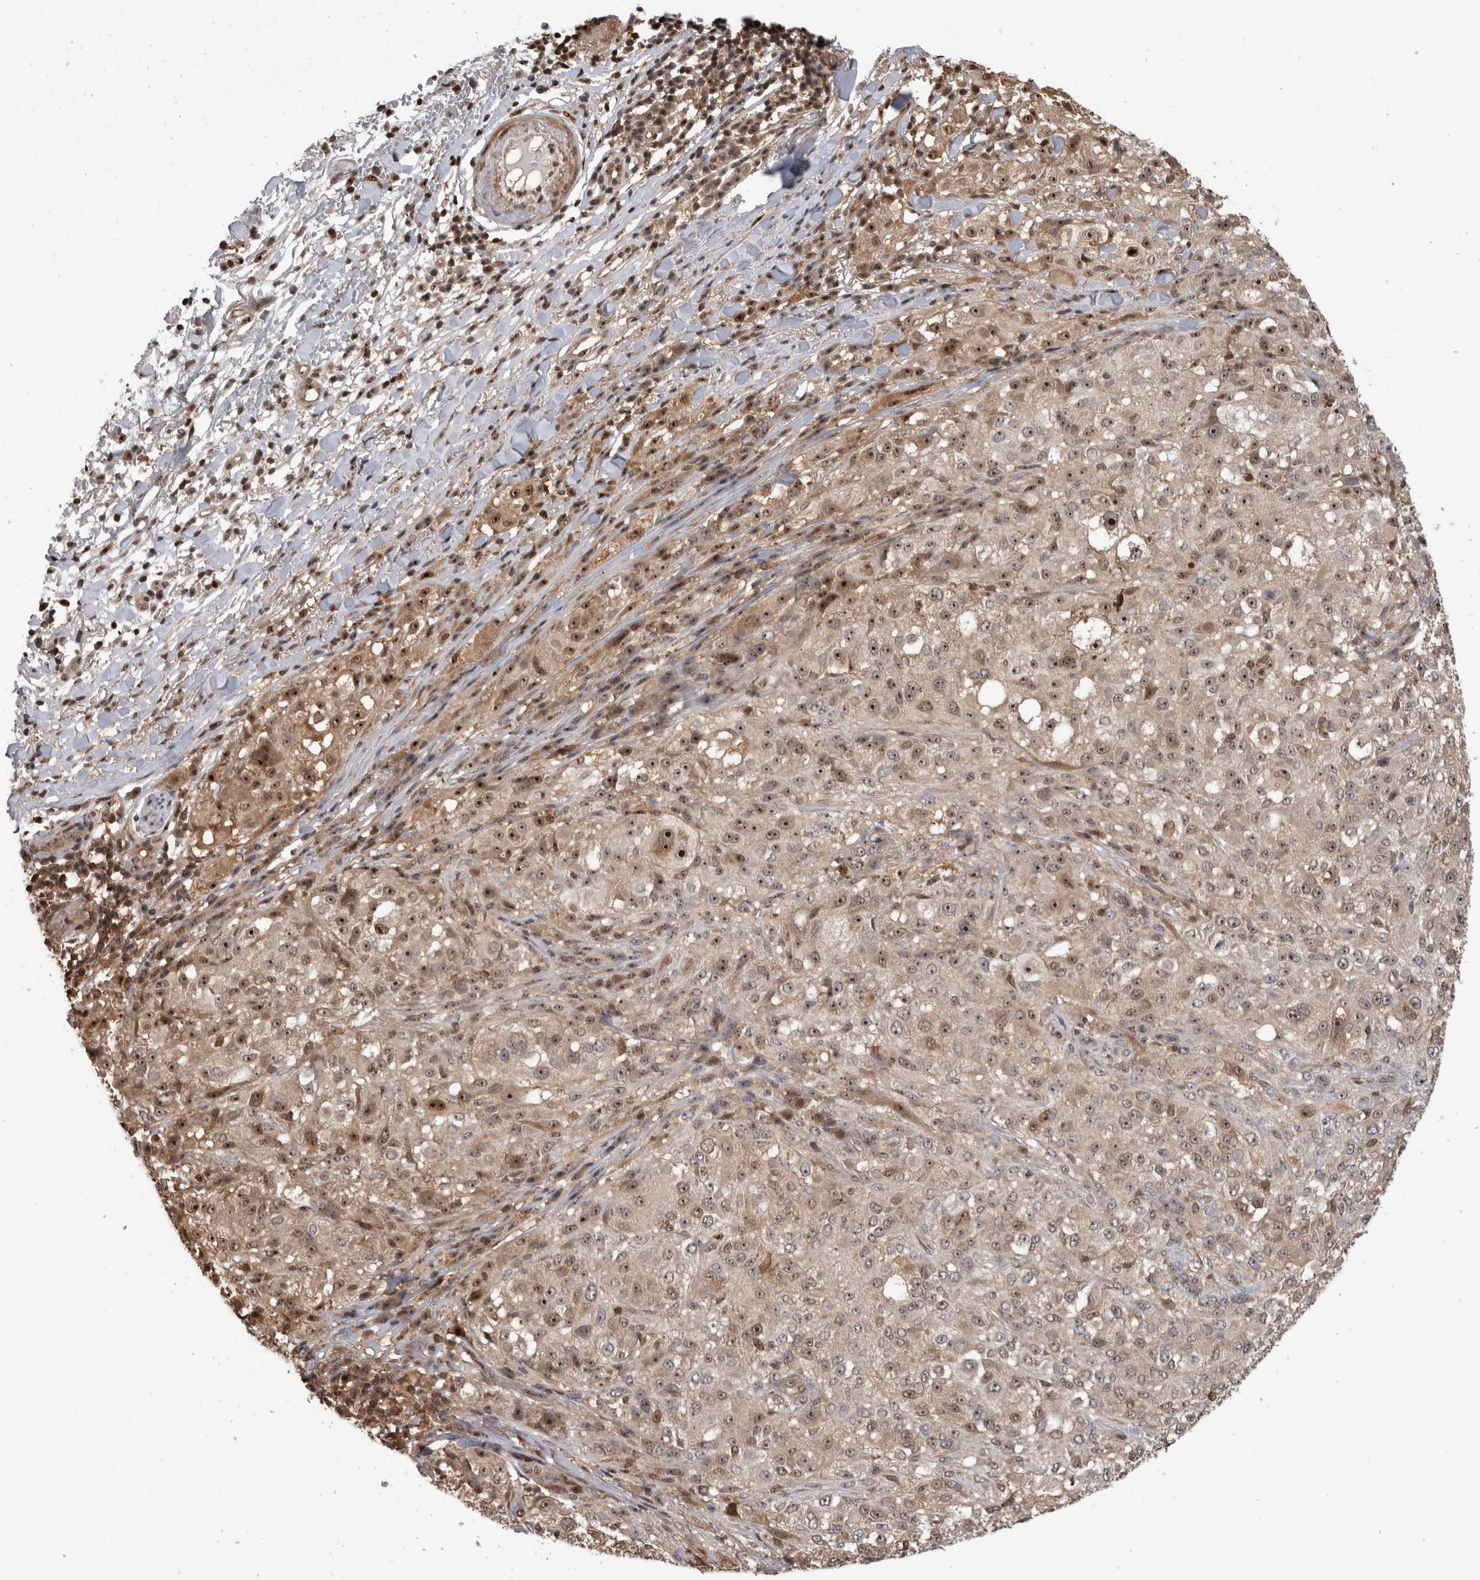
{"staining": {"intensity": "moderate", "quantity": ">75%", "location": "cytoplasmic/membranous,nuclear"}, "tissue": "melanoma", "cell_type": "Tumor cells", "image_type": "cancer", "snomed": [{"axis": "morphology", "description": "Necrosis, NOS"}, {"axis": "morphology", "description": "Malignant melanoma, NOS"}, {"axis": "topography", "description": "Skin"}], "caption": "Melanoma stained with a brown dye displays moderate cytoplasmic/membranous and nuclear positive positivity in approximately >75% of tumor cells.", "gene": "TDRD7", "patient": {"sex": "female", "age": 87}}